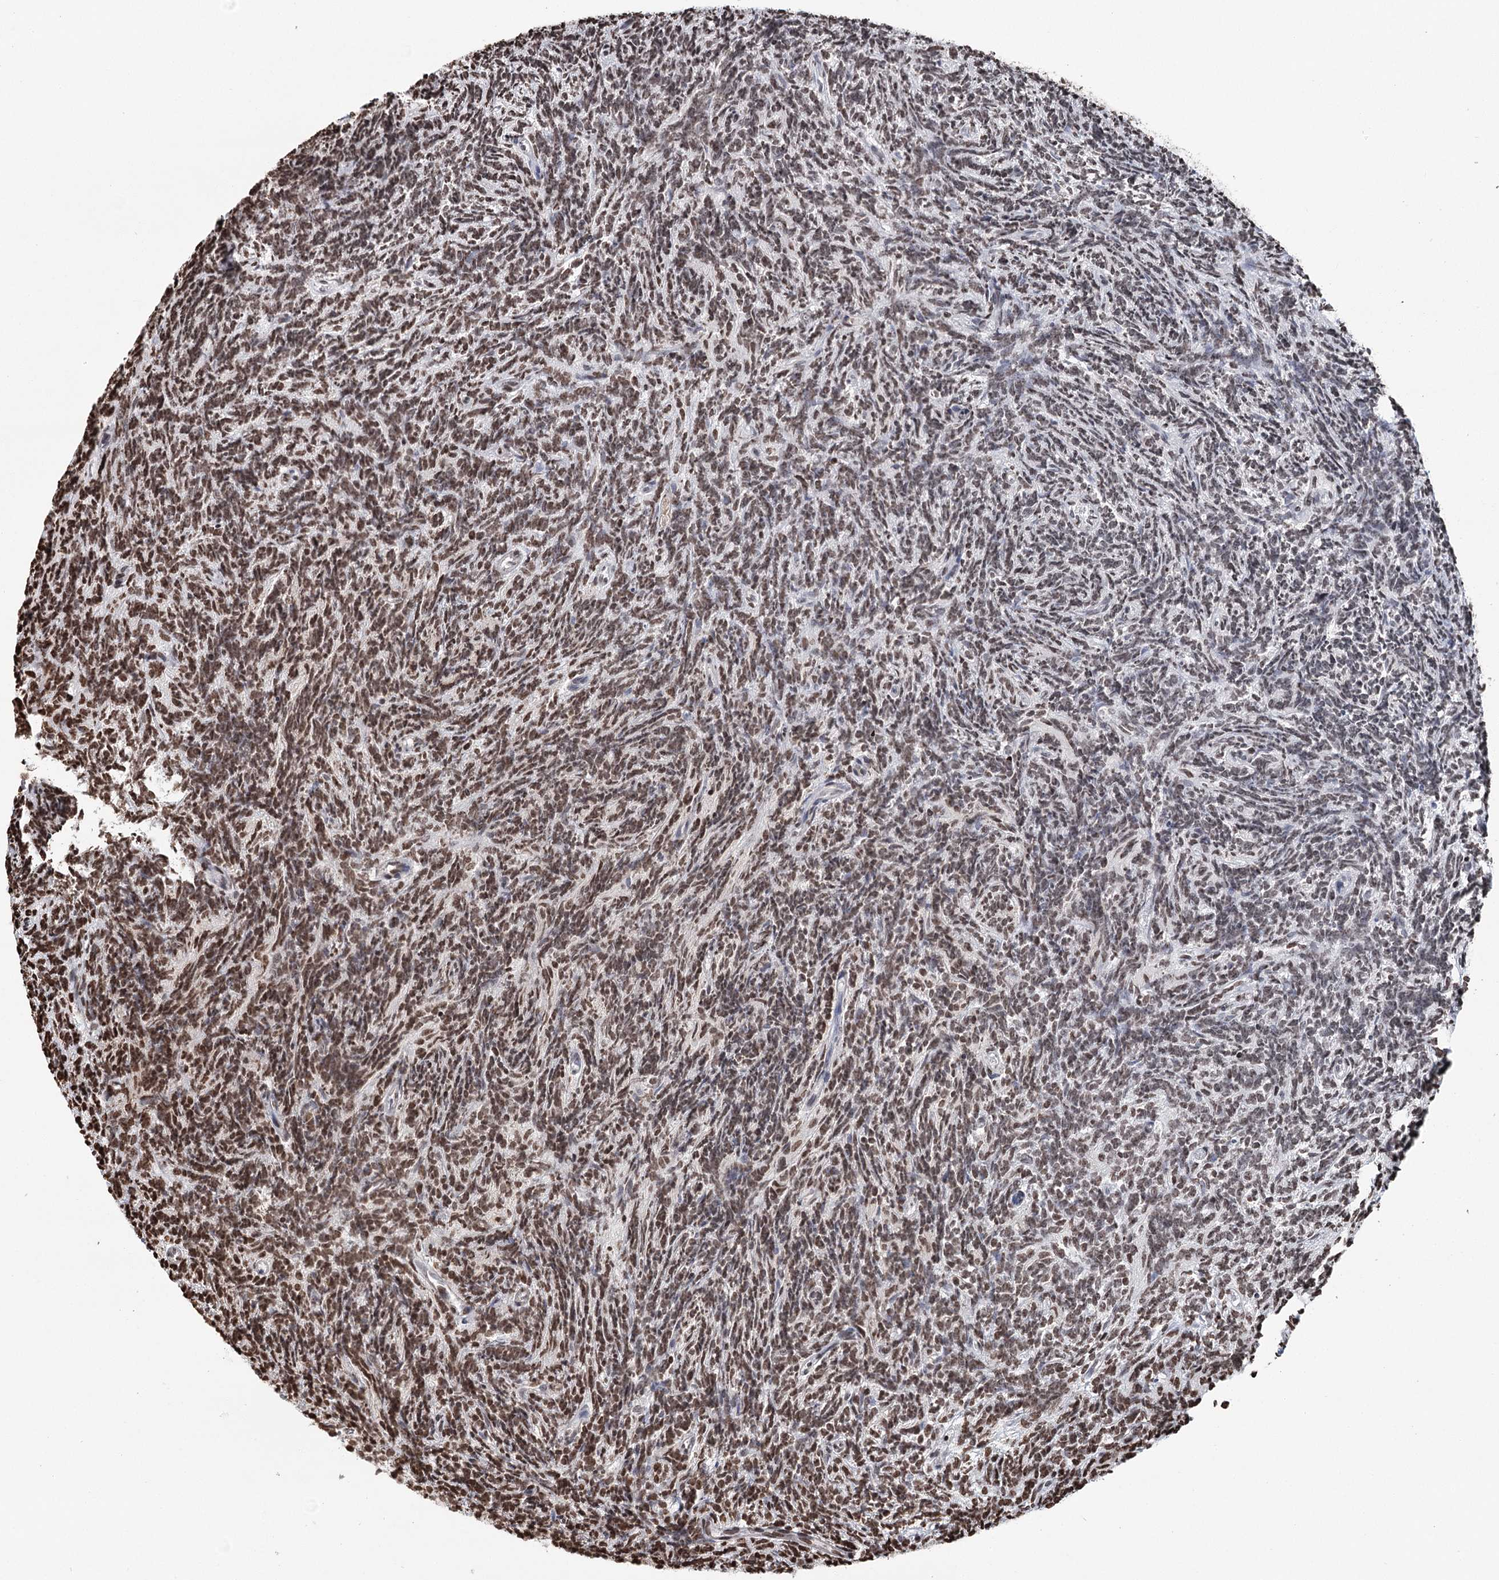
{"staining": {"intensity": "moderate", "quantity": ">75%", "location": "cytoplasmic/membranous,nuclear"}, "tissue": "glioma", "cell_type": "Tumor cells", "image_type": "cancer", "snomed": [{"axis": "morphology", "description": "Glioma, malignant, Low grade"}, {"axis": "topography", "description": "Brain"}], "caption": "Immunohistochemistry staining of malignant glioma (low-grade), which shows medium levels of moderate cytoplasmic/membranous and nuclear expression in approximately >75% of tumor cells indicating moderate cytoplasmic/membranous and nuclear protein positivity. The staining was performed using DAB (brown) for protein detection and nuclei were counterstained in hematoxylin (blue).", "gene": "PDHX", "patient": {"sex": "female", "age": 1}}